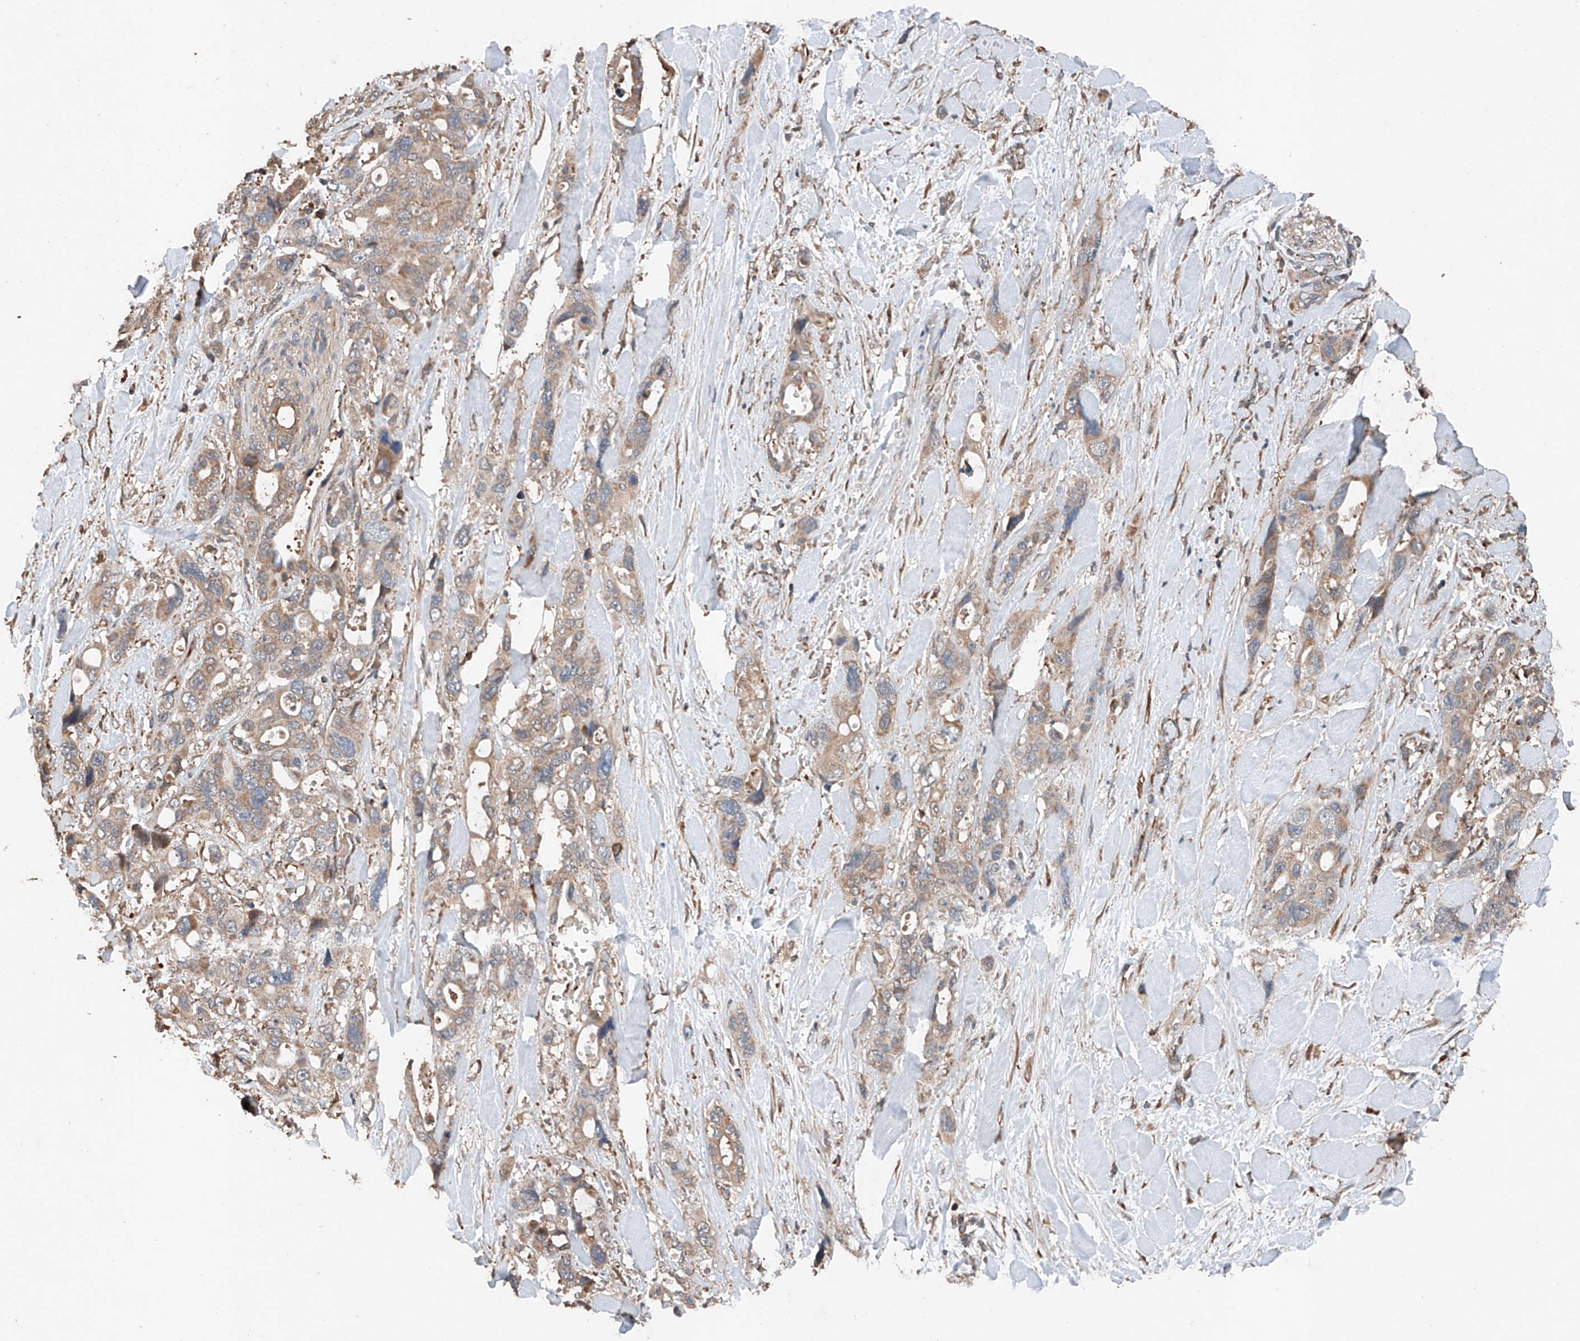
{"staining": {"intensity": "weak", "quantity": ">75%", "location": "cytoplasmic/membranous"}, "tissue": "pancreatic cancer", "cell_type": "Tumor cells", "image_type": "cancer", "snomed": [{"axis": "morphology", "description": "Adenocarcinoma, NOS"}, {"axis": "topography", "description": "Pancreas"}], "caption": "Immunohistochemistry of adenocarcinoma (pancreatic) displays low levels of weak cytoplasmic/membranous staining in about >75% of tumor cells.", "gene": "AP4B1", "patient": {"sex": "male", "age": 46}}